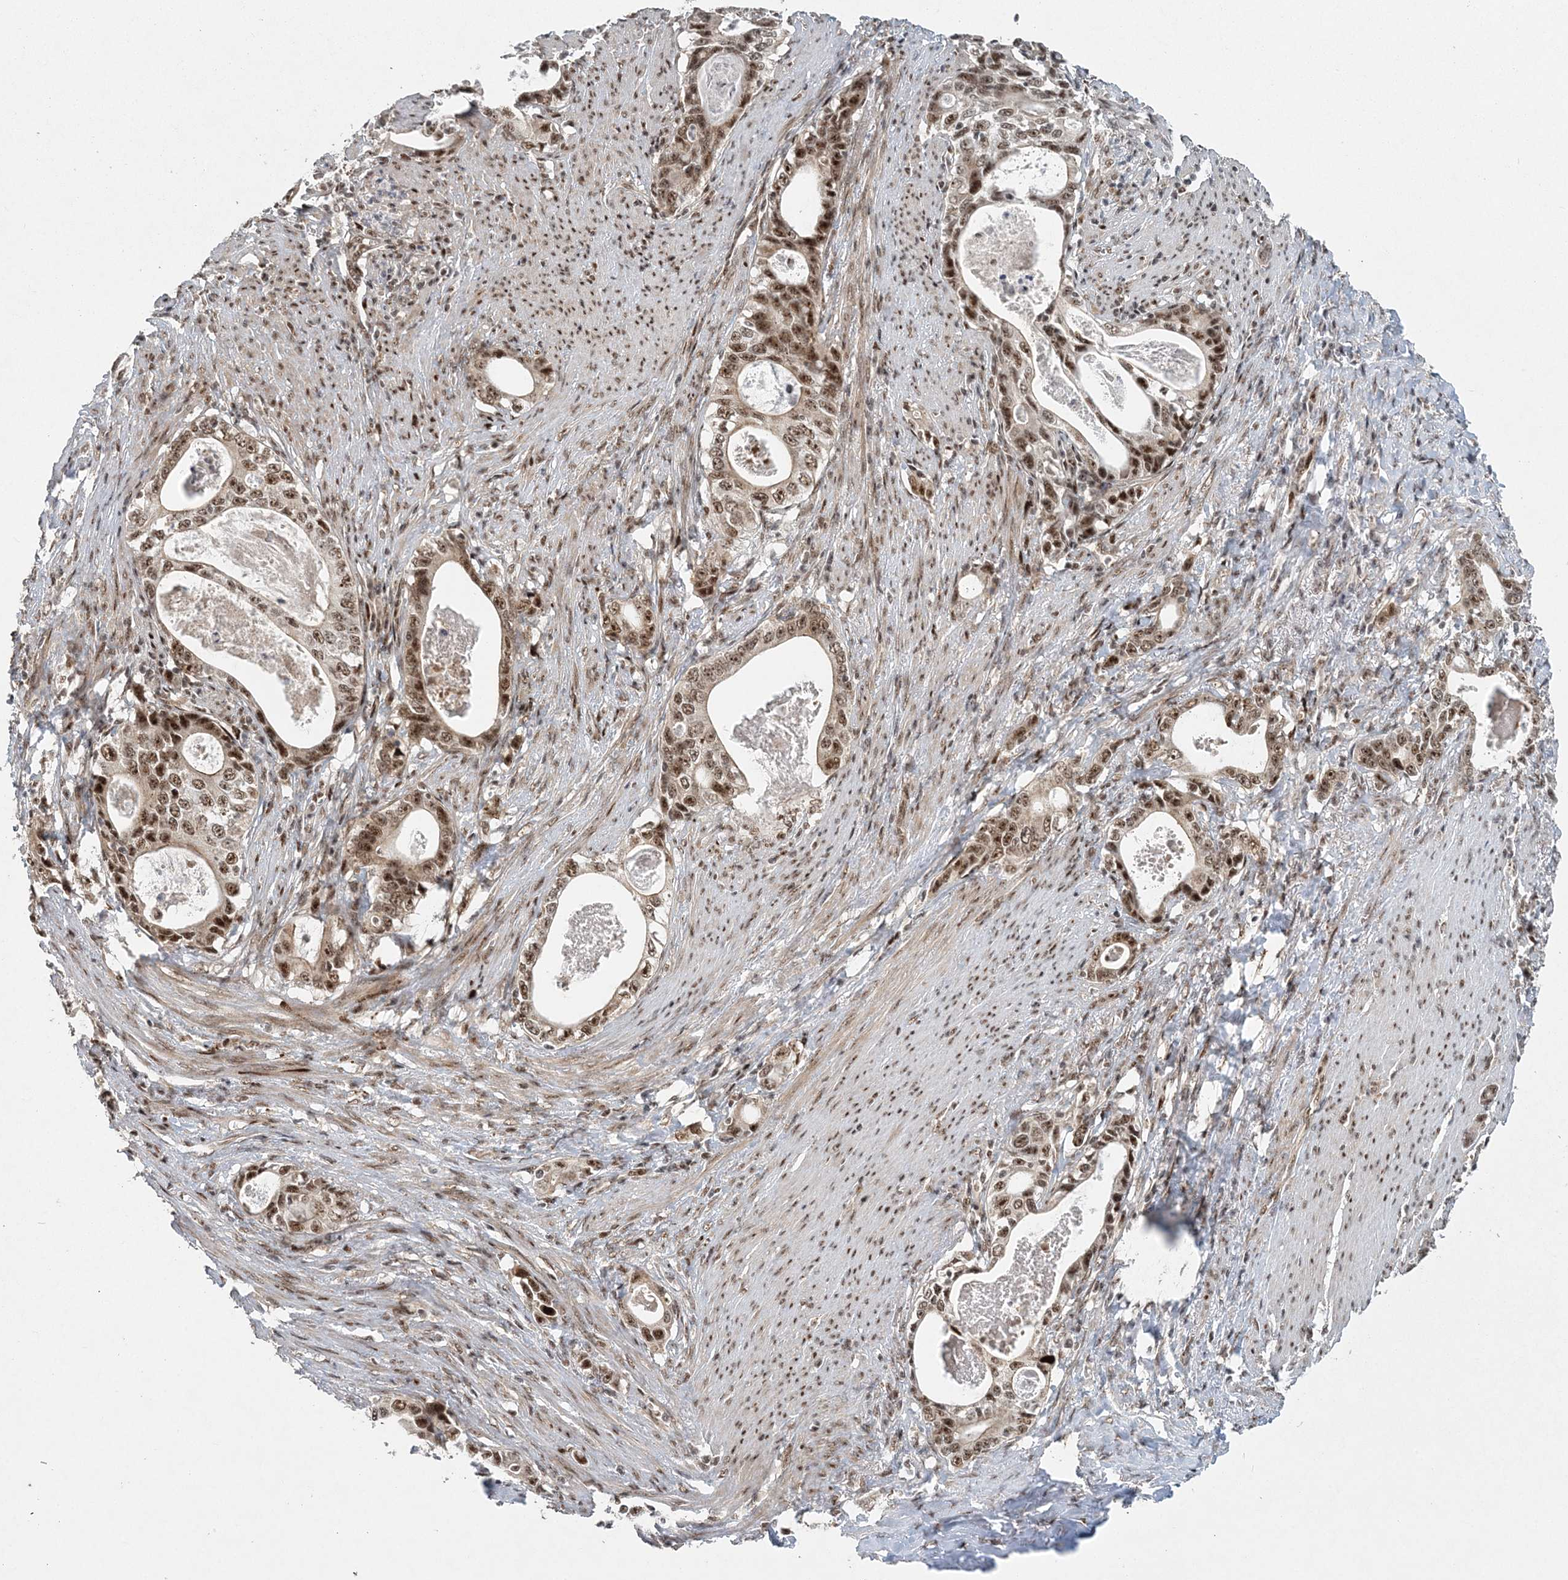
{"staining": {"intensity": "moderate", "quantity": ">75%", "location": "nuclear"}, "tissue": "stomach cancer", "cell_type": "Tumor cells", "image_type": "cancer", "snomed": [{"axis": "morphology", "description": "Adenocarcinoma, NOS"}, {"axis": "topography", "description": "Stomach, lower"}], "caption": "Stomach adenocarcinoma was stained to show a protein in brown. There is medium levels of moderate nuclear staining in approximately >75% of tumor cells. (DAB (3,3'-diaminobenzidine) IHC, brown staining for protein, blue staining for nuclei).", "gene": "CWC22", "patient": {"sex": "female", "age": 72}}